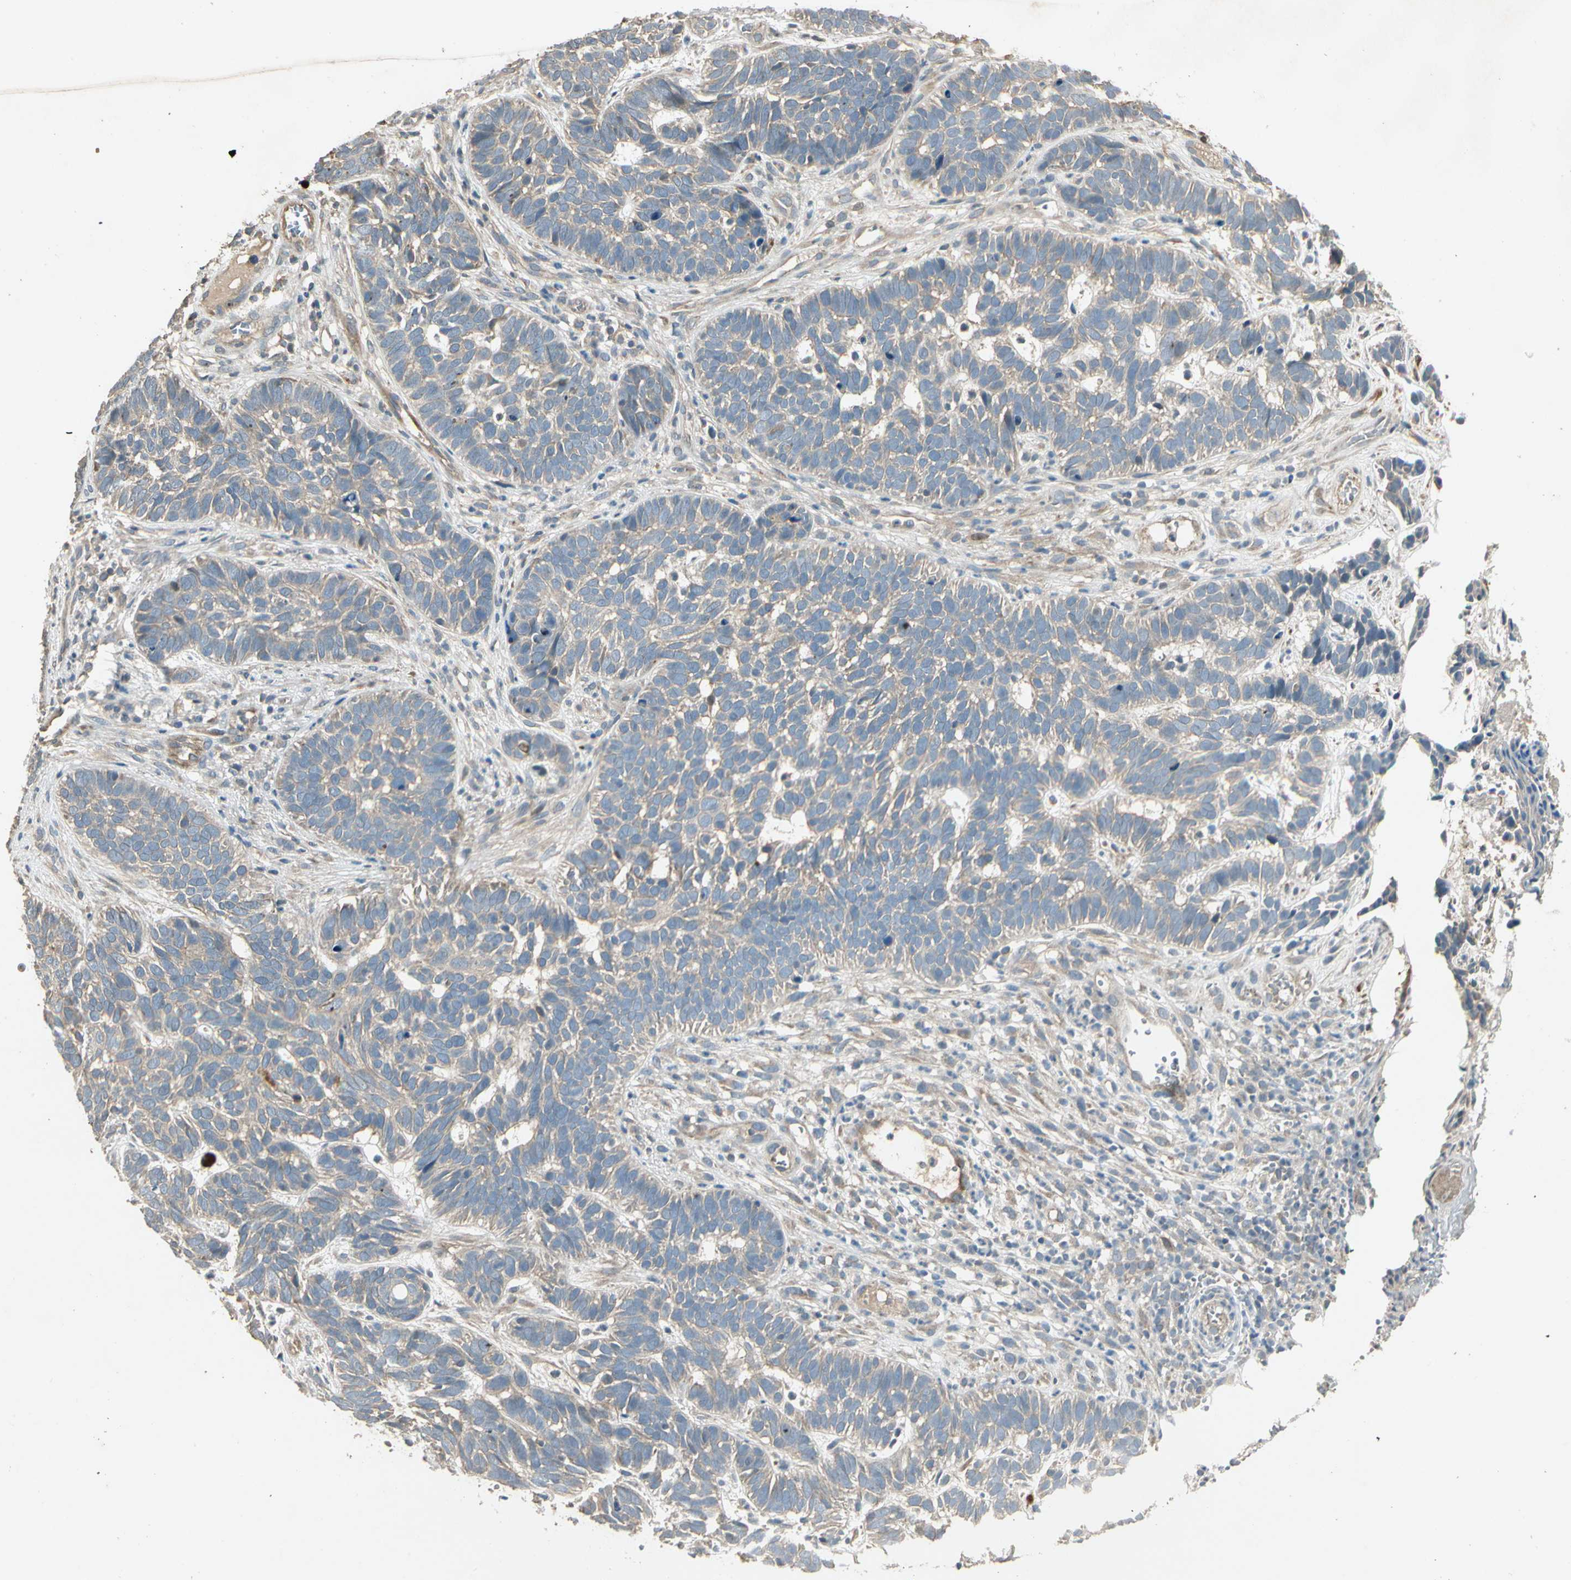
{"staining": {"intensity": "weak", "quantity": ">75%", "location": "cytoplasmic/membranous"}, "tissue": "skin cancer", "cell_type": "Tumor cells", "image_type": "cancer", "snomed": [{"axis": "morphology", "description": "Basal cell carcinoma"}, {"axis": "topography", "description": "Skin"}], "caption": "Weak cytoplasmic/membranous expression for a protein is seen in approximately >75% of tumor cells of basal cell carcinoma (skin) using immunohistochemistry (IHC).", "gene": "ACVR1", "patient": {"sex": "male", "age": 87}}